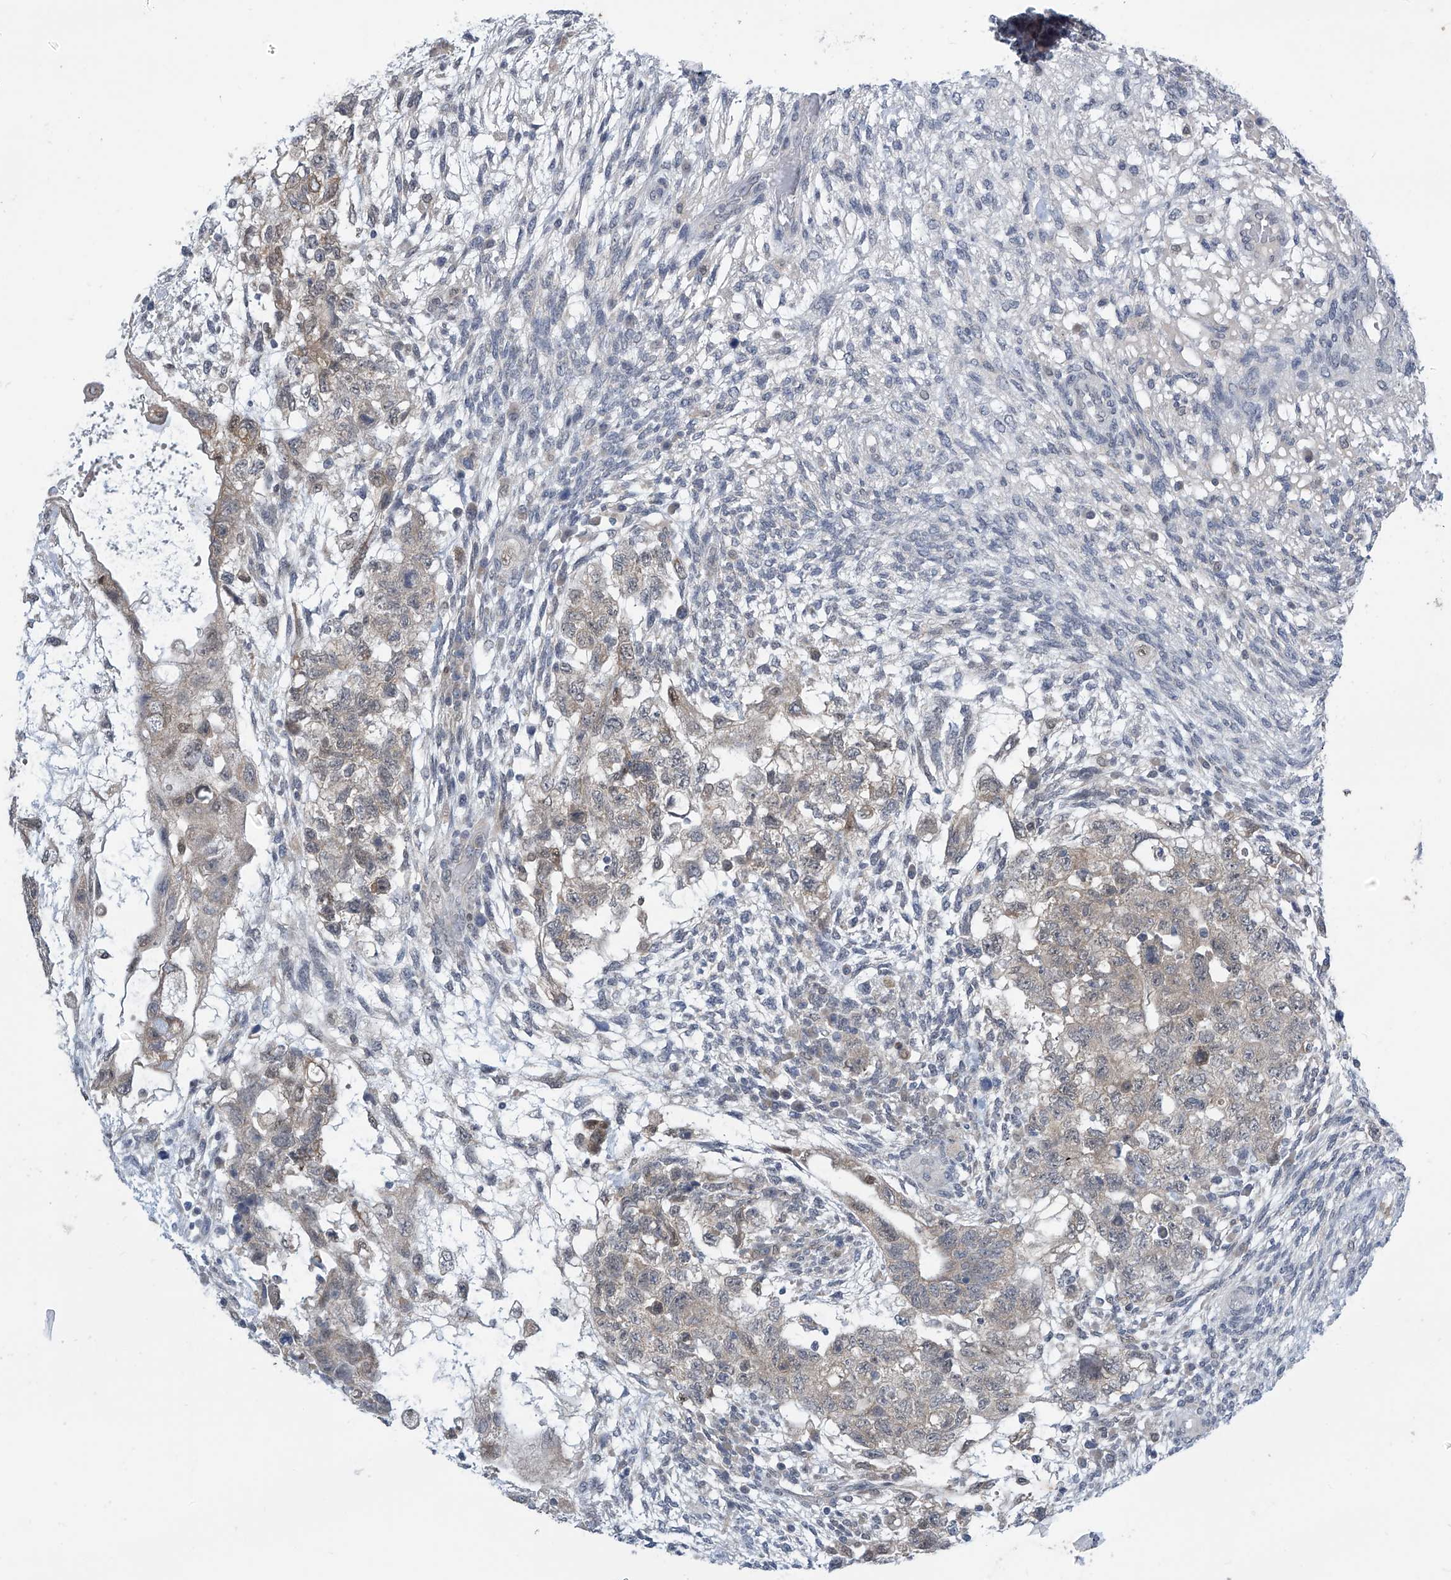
{"staining": {"intensity": "weak", "quantity": "25%-75%", "location": "cytoplasmic/membranous"}, "tissue": "testis cancer", "cell_type": "Tumor cells", "image_type": "cancer", "snomed": [{"axis": "morphology", "description": "Normal tissue, NOS"}, {"axis": "morphology", "description": "Carcinoma, Embryonal, NOS"}, {"axis": "topography", "description": "Testis"}], "caption": "Human testis cancer stained for a protein (brown) displays weak cytoplasmic/membranous positive expression in approximately 25%-75% of tumor cells.", "gene": "APLF", "patient": {"sex": "male", "age": 36}}